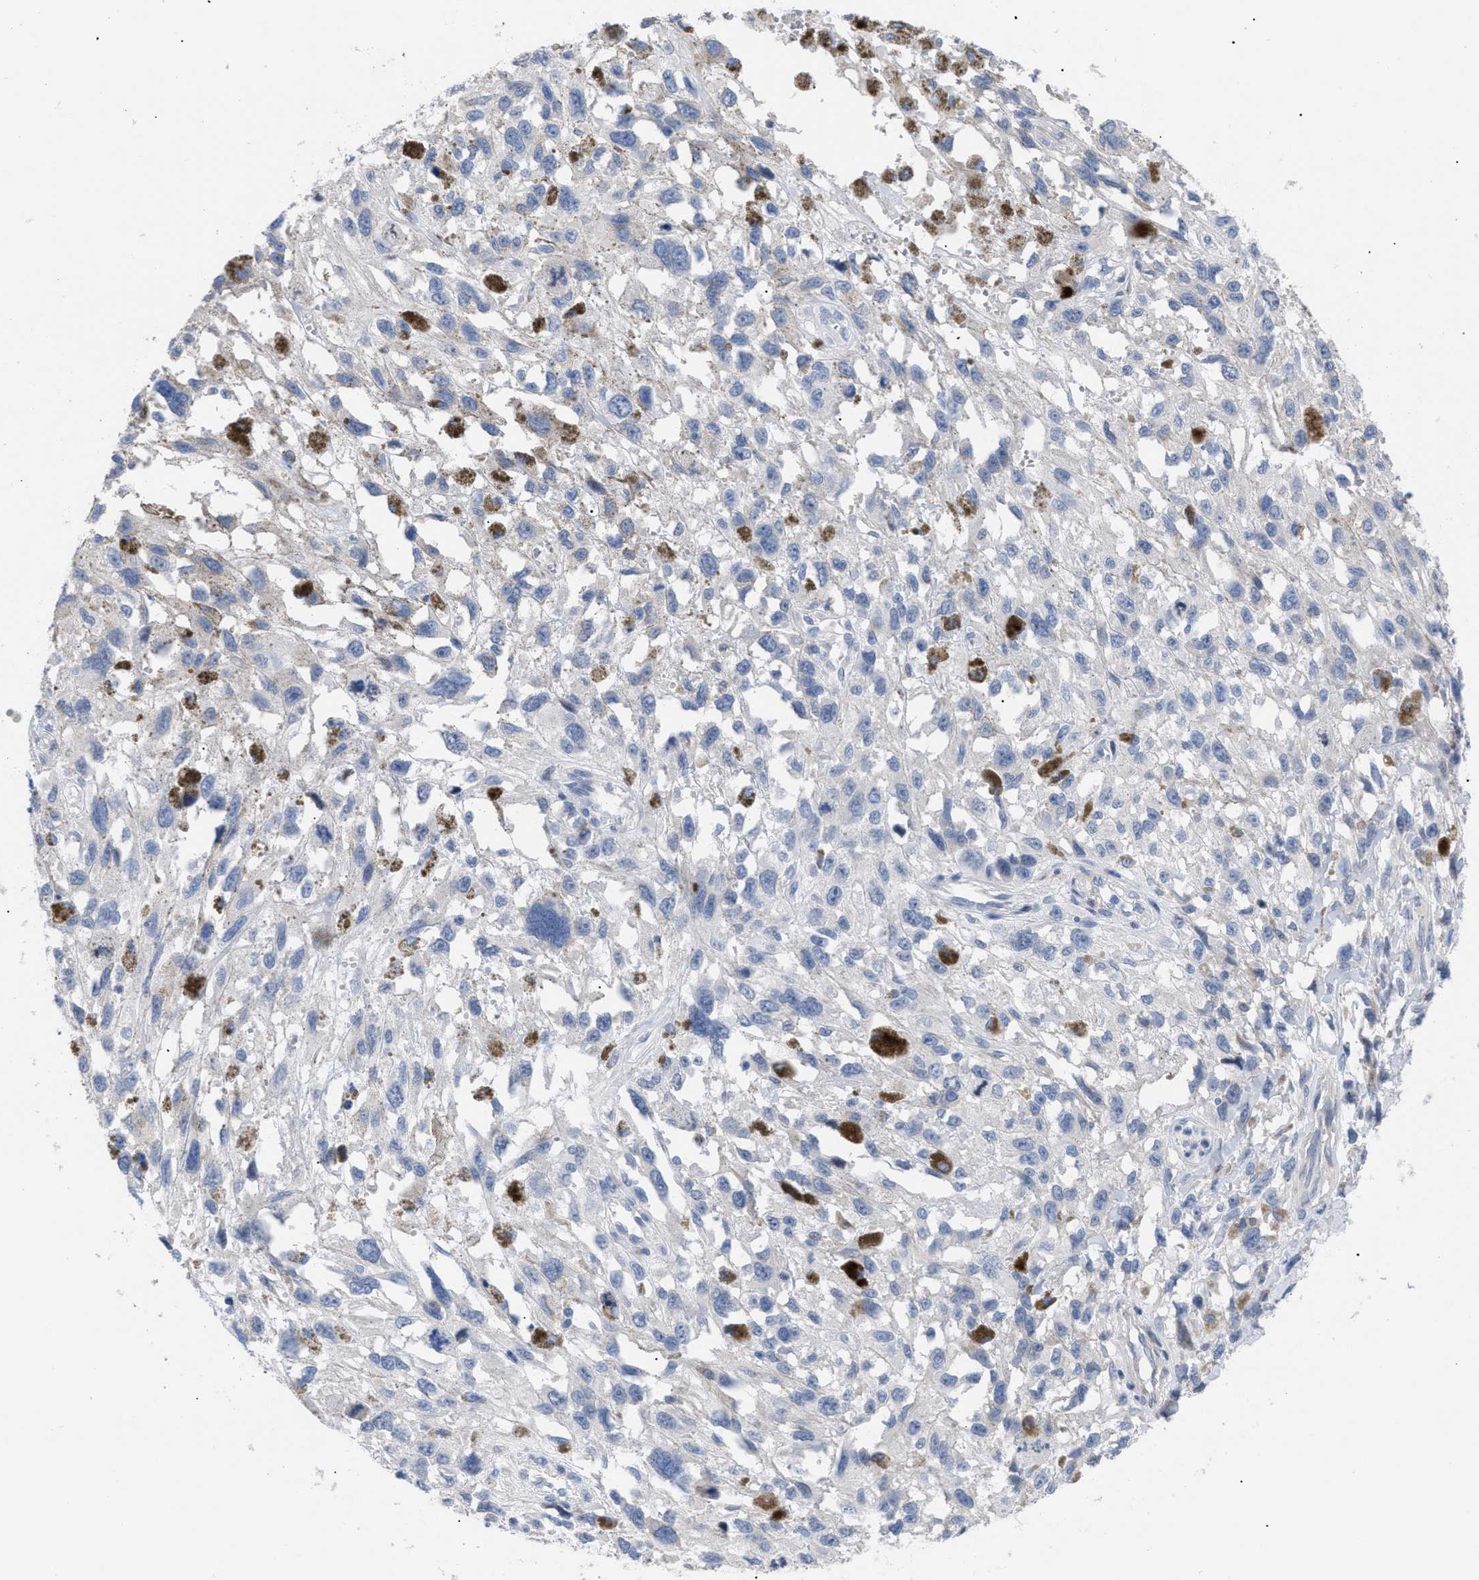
{"staining": {"intensity": "negative", "quantity": "none", "location": "none"}, "tissue": "melanoma", "cell_type": "Tumor cells", "image_type": "cancer", "snomed": [{"axis": "morphology", "description": "Malignant melanoma, Metastatic site"}, {"axis": "topography", "description": "Lymph node"}], "caption": "Malignant melanoma (metastatic site) was stained to show a protein in brown. There is no significant expression in tumor cells. (Stains: DAB IHC with hematoxylin counter stain, Microscopy: brightfield microscopy at high magnification).", "gene": "CAV3", "patient": {"sex": "male", "age": 59}}